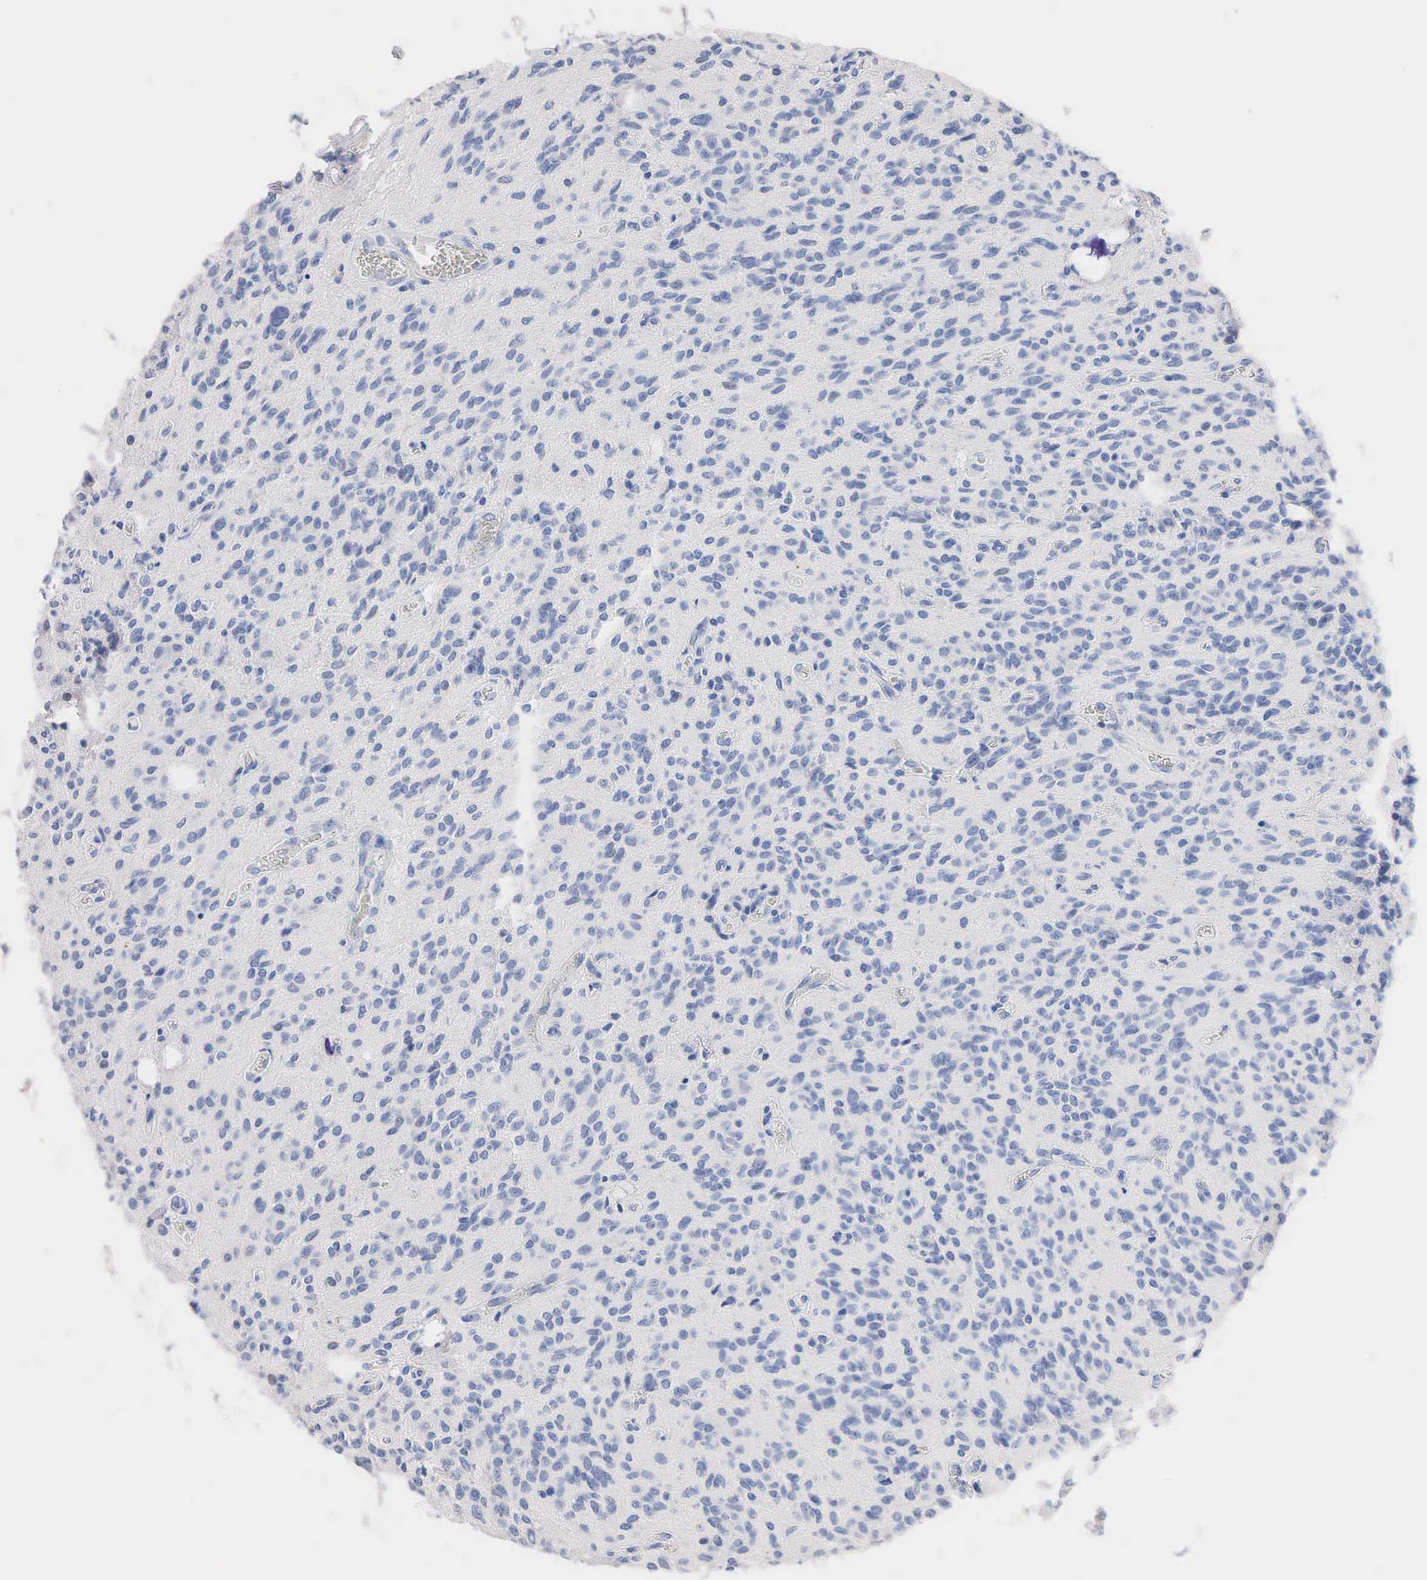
{"staining": {"intensity": "negative", "quantity": "none", "location": "none"}, "tissue": "glioma", "cell_type": "Tumor cells", "image_type": "cancer", "snomed": [{"axis": "morphology", "description": "Glioma, malignant, Low grade"}, {"axis": "topography", "description": "Brain"}], "caption": "Tumor cells are negative for brown protein staining in low-grade glioma (malignant). Nuclei are stained in blue.", "gene": "SST", "patient": {"sex": "female", "age": 15}}